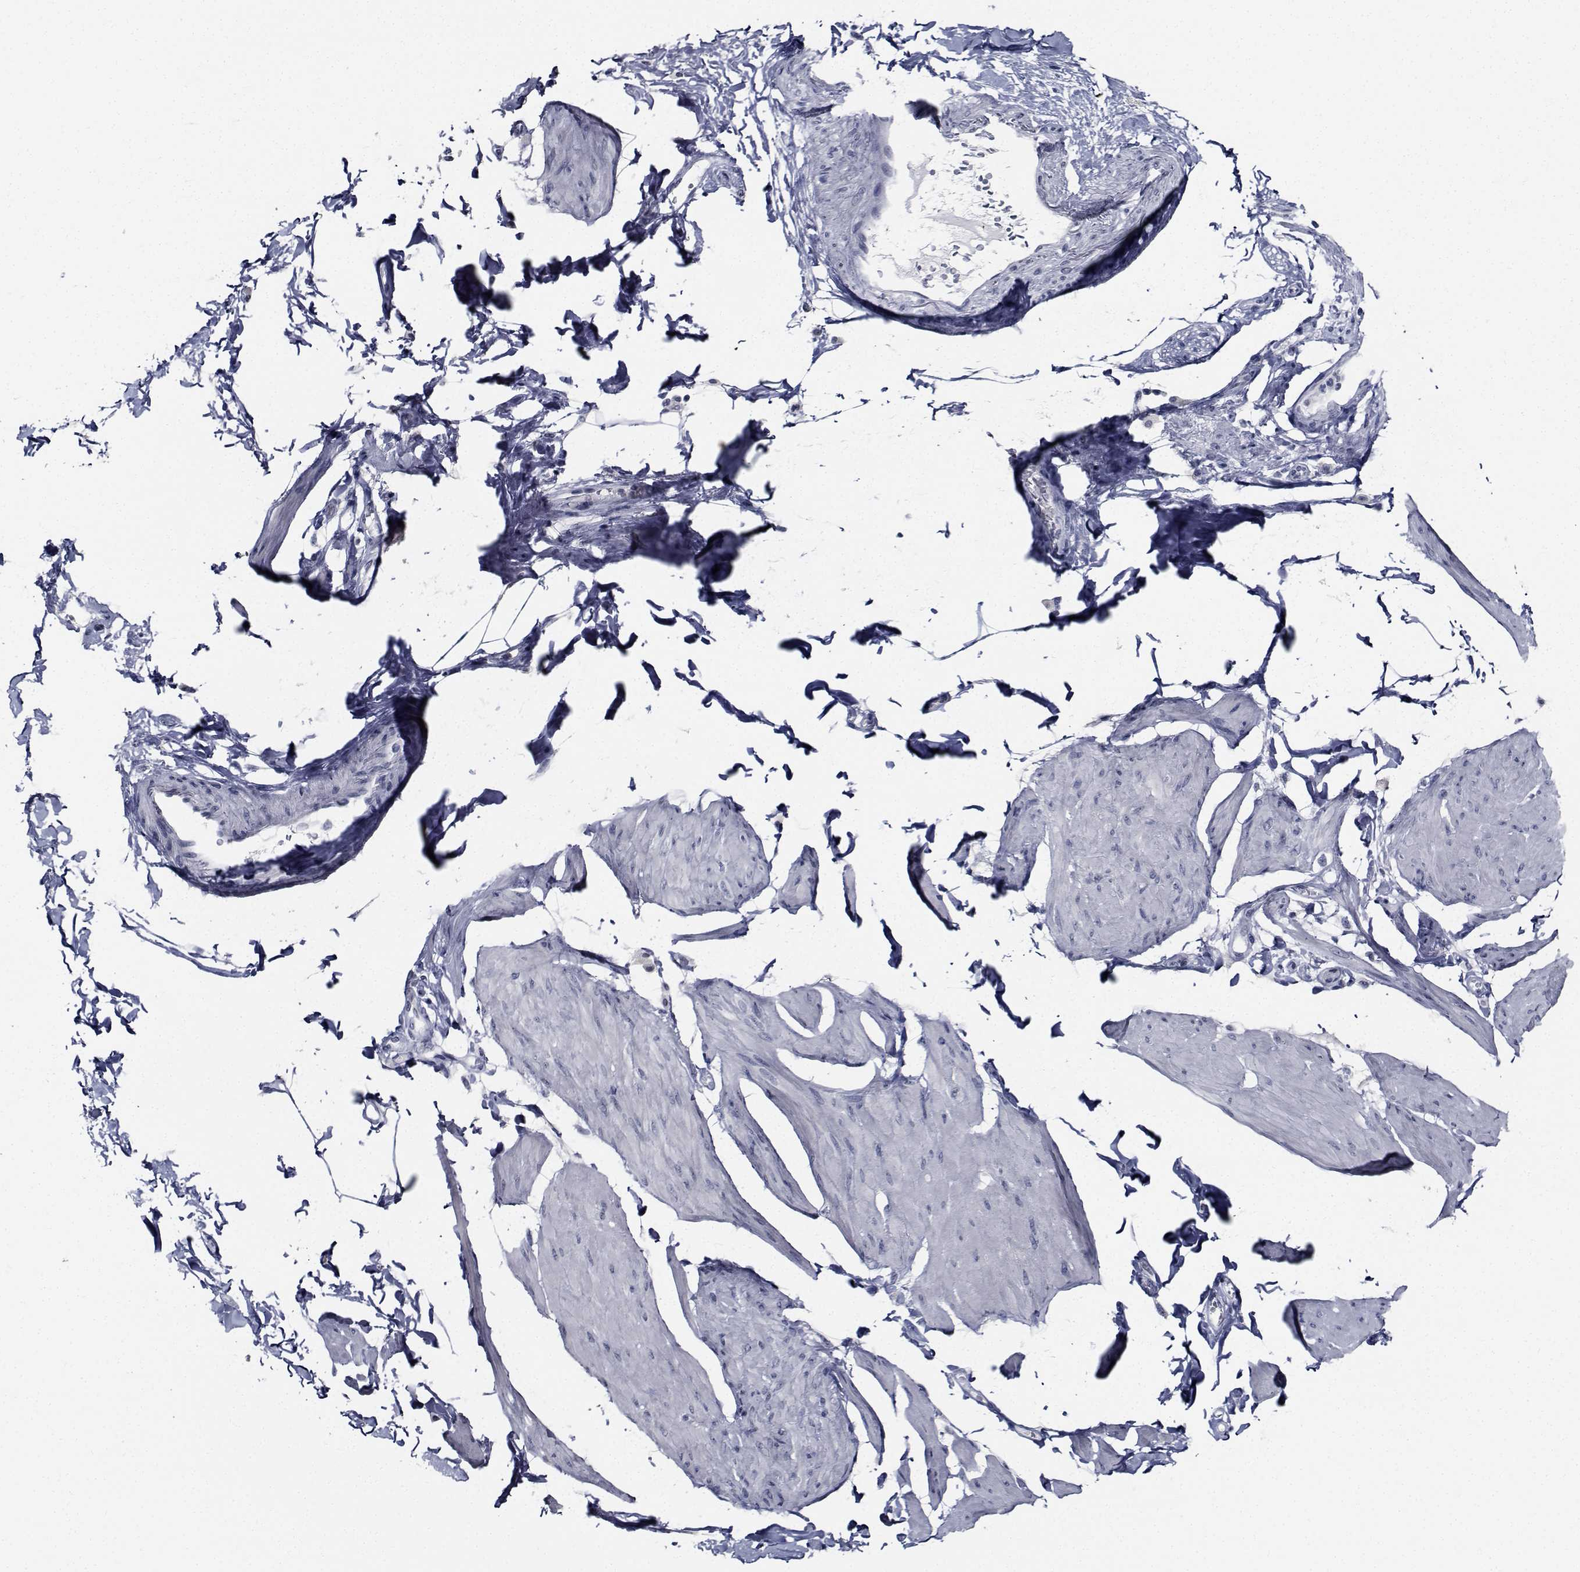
{"staining": {"intensity": "negative", "quantity": "none", "location": "none"}, "tissue": "smooth muscle", "cell_type": "Smooth muscle cells", "image_type": "normal", "snomed": [{"axis": "morphology", "description": "Normal tissue, NOS"}, {"axis": "topography", "description": "Adipose tissue"}, {"axis": "topography", "description": "Smooth muscle"}, {"axis": "topography", "description": "Peripheral nerve tissue"}], "caption": "There is no significant staining in smooth muscle cells of smooth muscle.", "gene": "NVL", "patient": {"sex": "male", "age": 83}}